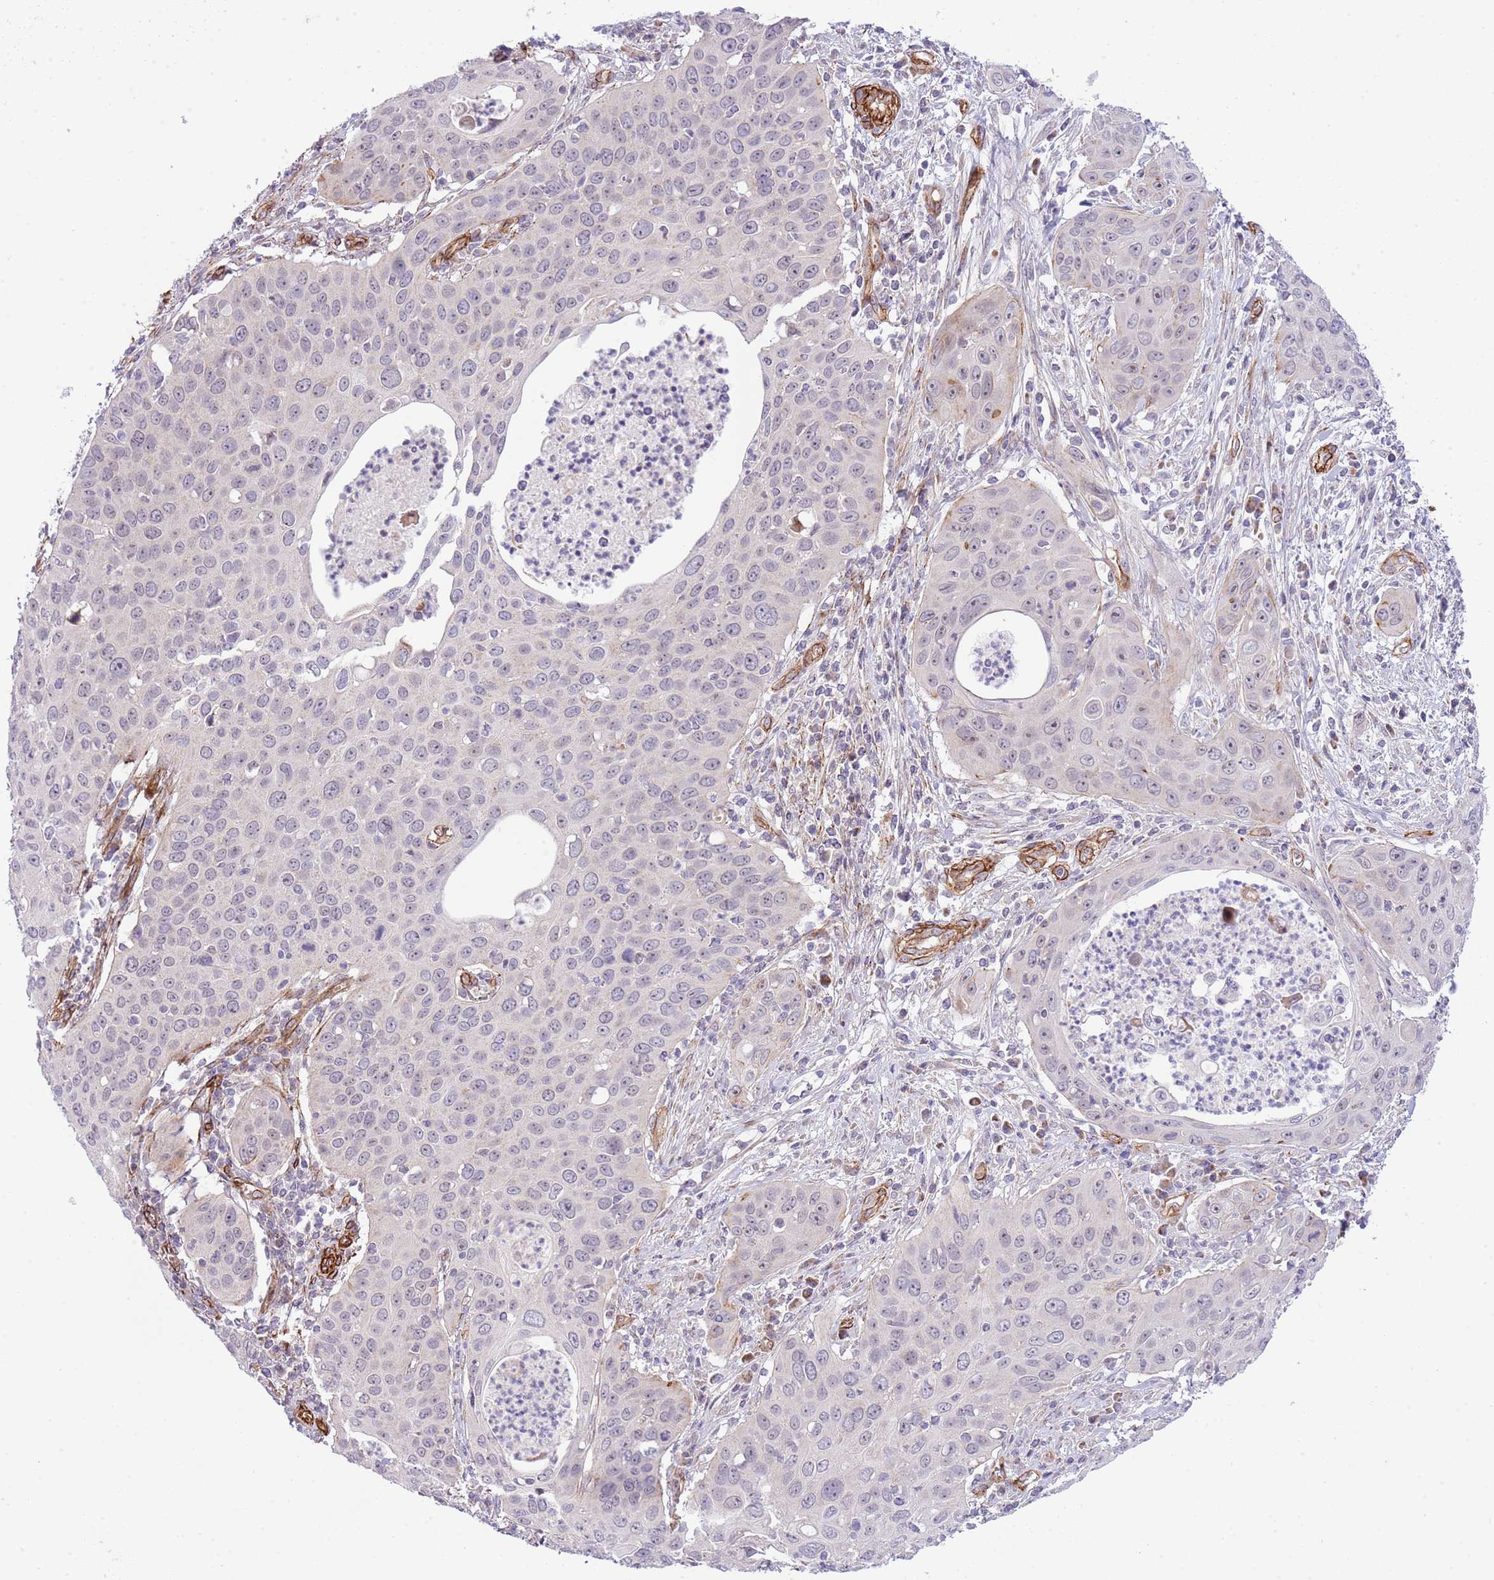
{"staining": {"intensity": "negative", "quantity": "none", "location": "none"}, "tissue": "cervical cancer", "cell_type": "Tumor cells", "image_type": "cancer", "snomed": [{"axis": "morphology", "description": "Squamous cell carcinoma, NOS"}, {"axis": "topography", "description": "Cervix"}], "caption": "Squamous cell carcinoma (cervical) was stained to show a protein in brown. There is no significant positivity in tumor cells. (DAB (3,3'-diaminobenzidine) IHC with hematoxylin counter stain).", "gene": "NEK3", "patient": {"sex": "female", "age": 36}}